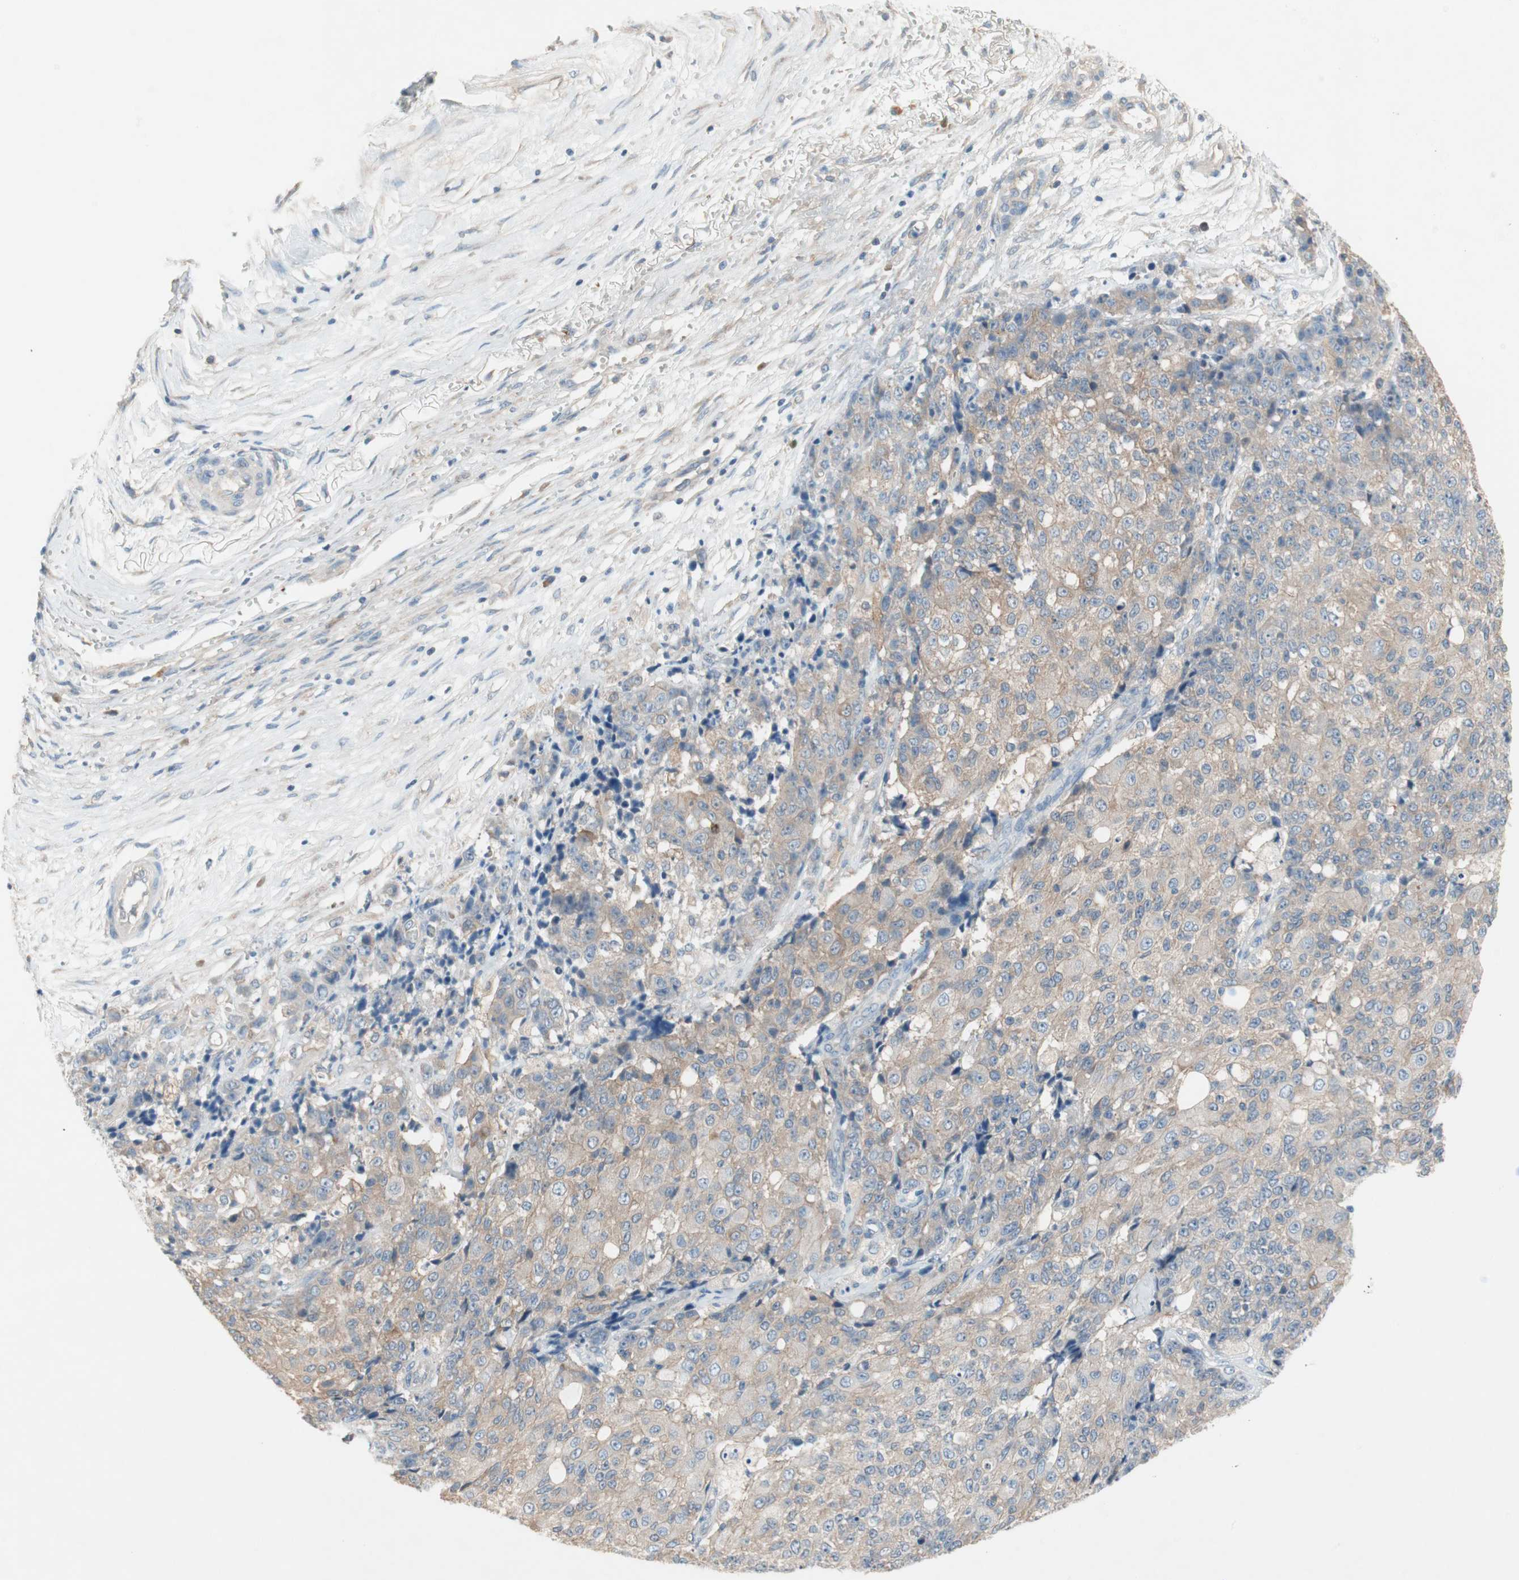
{"staining": {"intensity": "weak", "quantity": "<25%", "location": "cytoplasmic/membranous"}, "tissue": "ovarian cancer", "cell_type": "Tumor cells", "image_type": "cancer", "snomed": [{"axis": "morphology", "description": "Carcinoma, endometroid"}, {"axis": "topography", "description": "Ovary"}], "caption": "Tumor cells show no significant protein staining in endometroid carcinoma (ovarian).", "gene": "GLUL", "patient": {"sex": "female", "age": 42}}